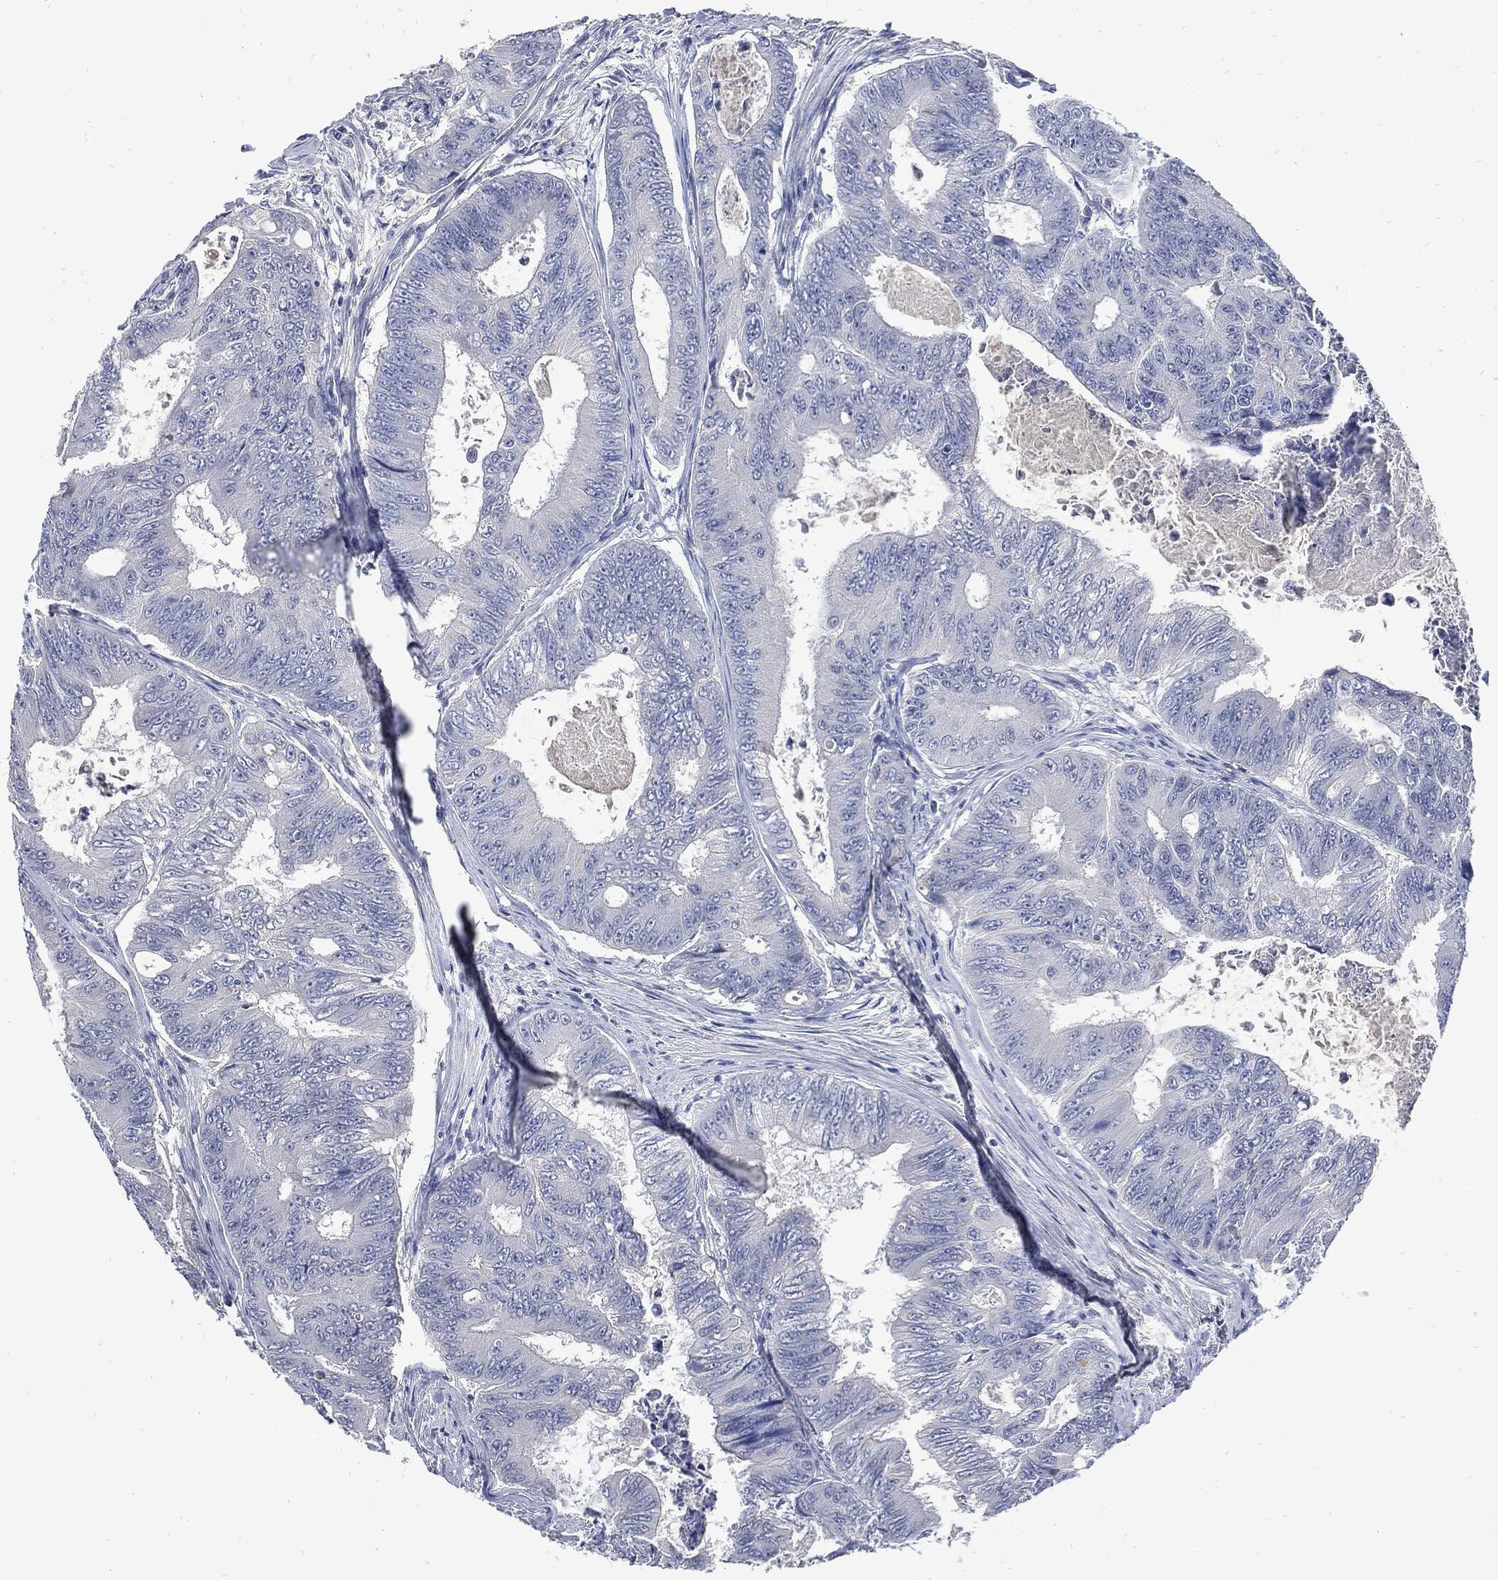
{"staining": {"intensity": "negative", "quantity": "none", "location": "none"}, "tissue": "colorectal cancer", "cell_type": "Tumor cells", "image_type": "cancer", "snomed": [{"axis": "morphology", "description": "Adenocarcinoma, NOS"}, {"axis": "topography", "description": "Colon"}], "caption": "An immunohistochemistry histopathology image of colorectal cancer (adenocarcinoma) is shown. There is no staining in tumor cells of colorectal cancer (adenocarcinoma). Brightfield microscopy of immunohistochemistry (IHC) stained with DAB (3,3'-diaminobenzidine) (brown) and hematoxylin (blue), captured at high magnification.", "gene": "CPE", "patient": {"sex": "female", "age": 48}}